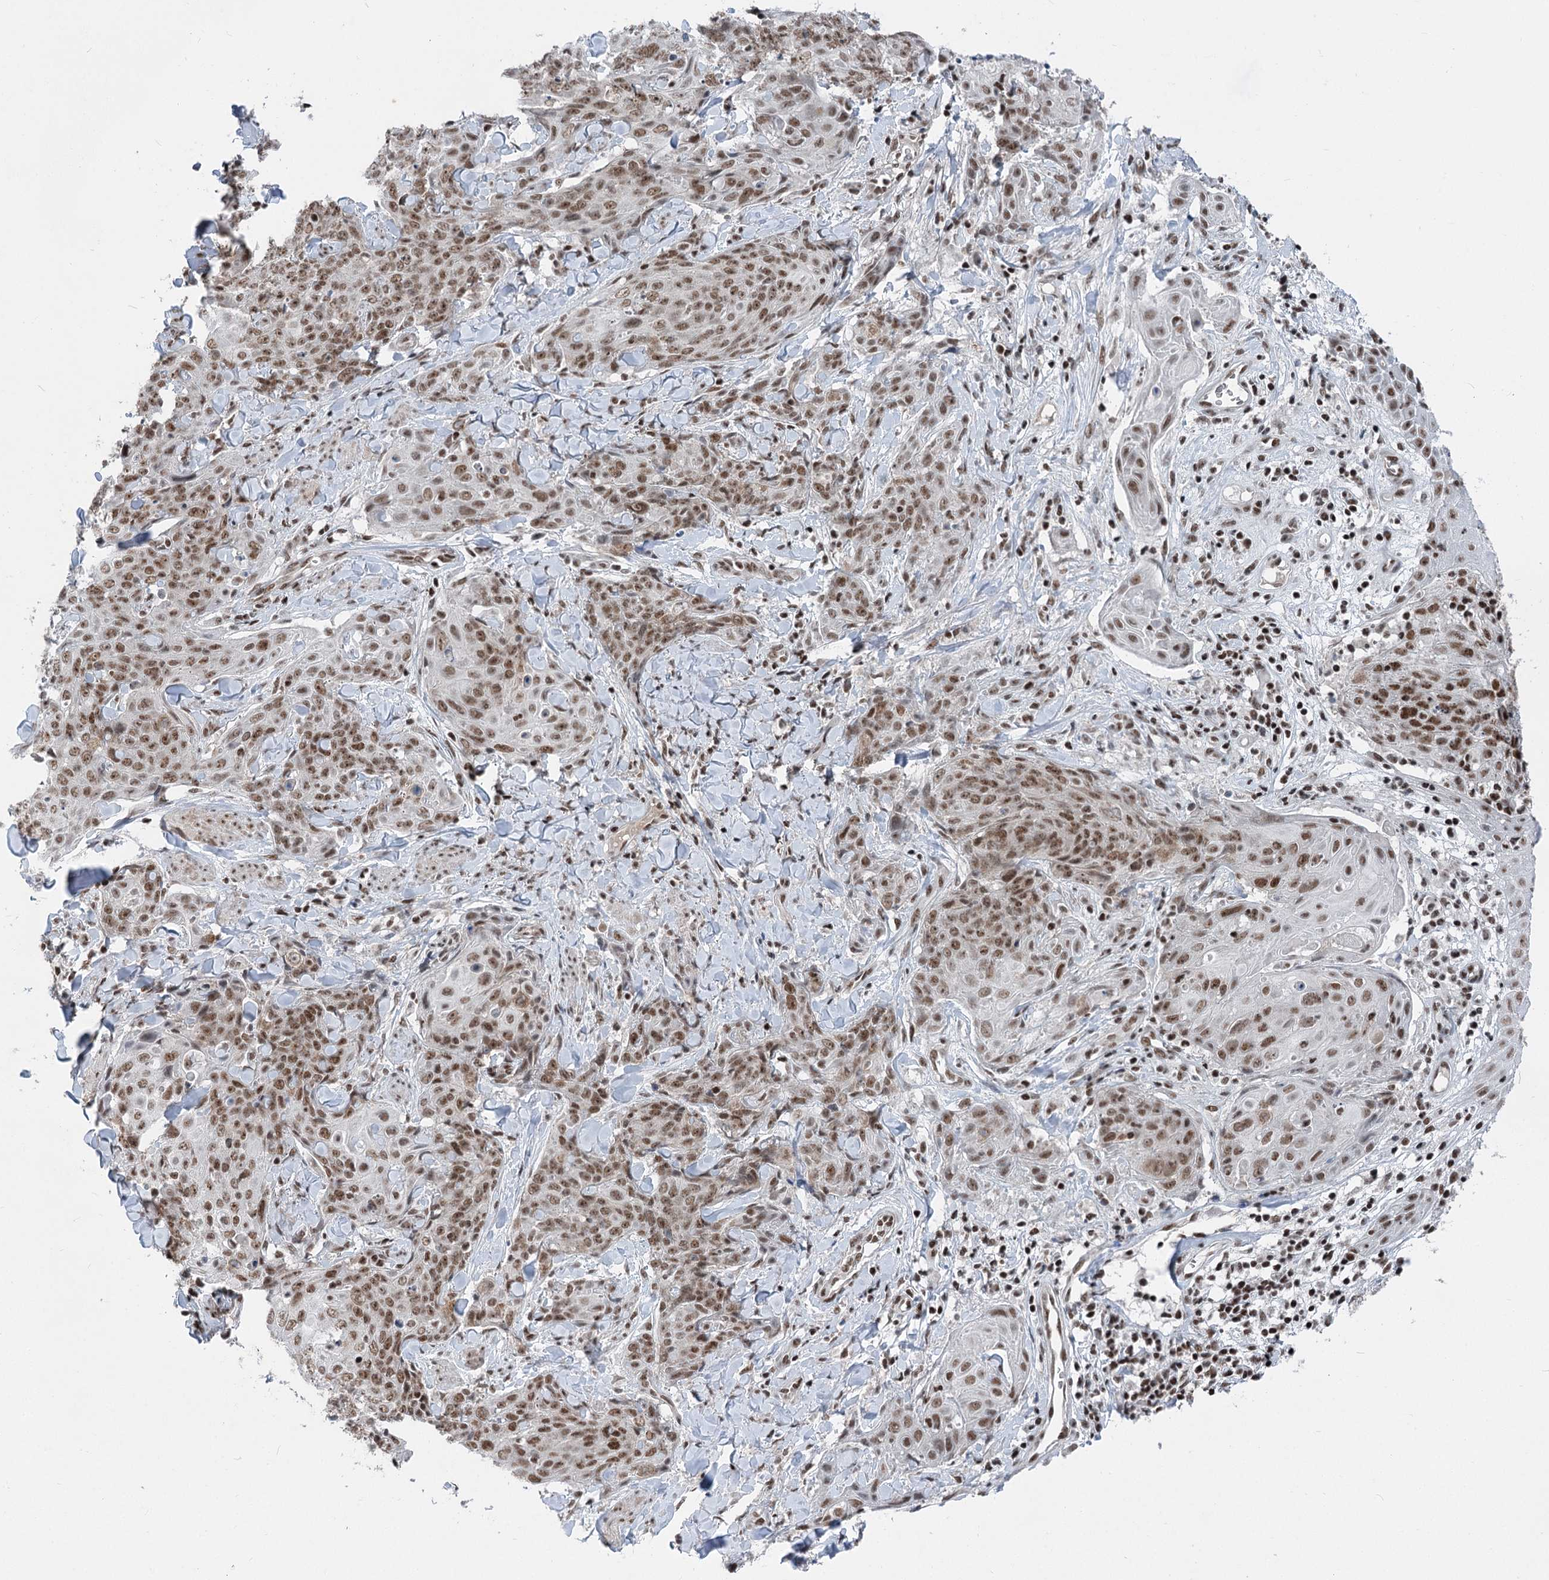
{"staining": {"intensity": "moderate", "quantity": ">75%", "location": "nuclear"}, "tissue": "skin cancer", "cell_type": "Tumor cells", "image_type": "cancer", "snomed": [{"axis": "morphology", "description": "Squamous cell carcinoma, NOS"}, {"axis": "topography", "description": "Skin"}, {"axis": "topography", "description": "Vulva"}], "caption": "The immunohistochemical stain shows moderate nuclear expression in tumor cells of skin cancer tissue.", "gene": "CGGBP1", "patient": {"sex": "female", "age": 85}}